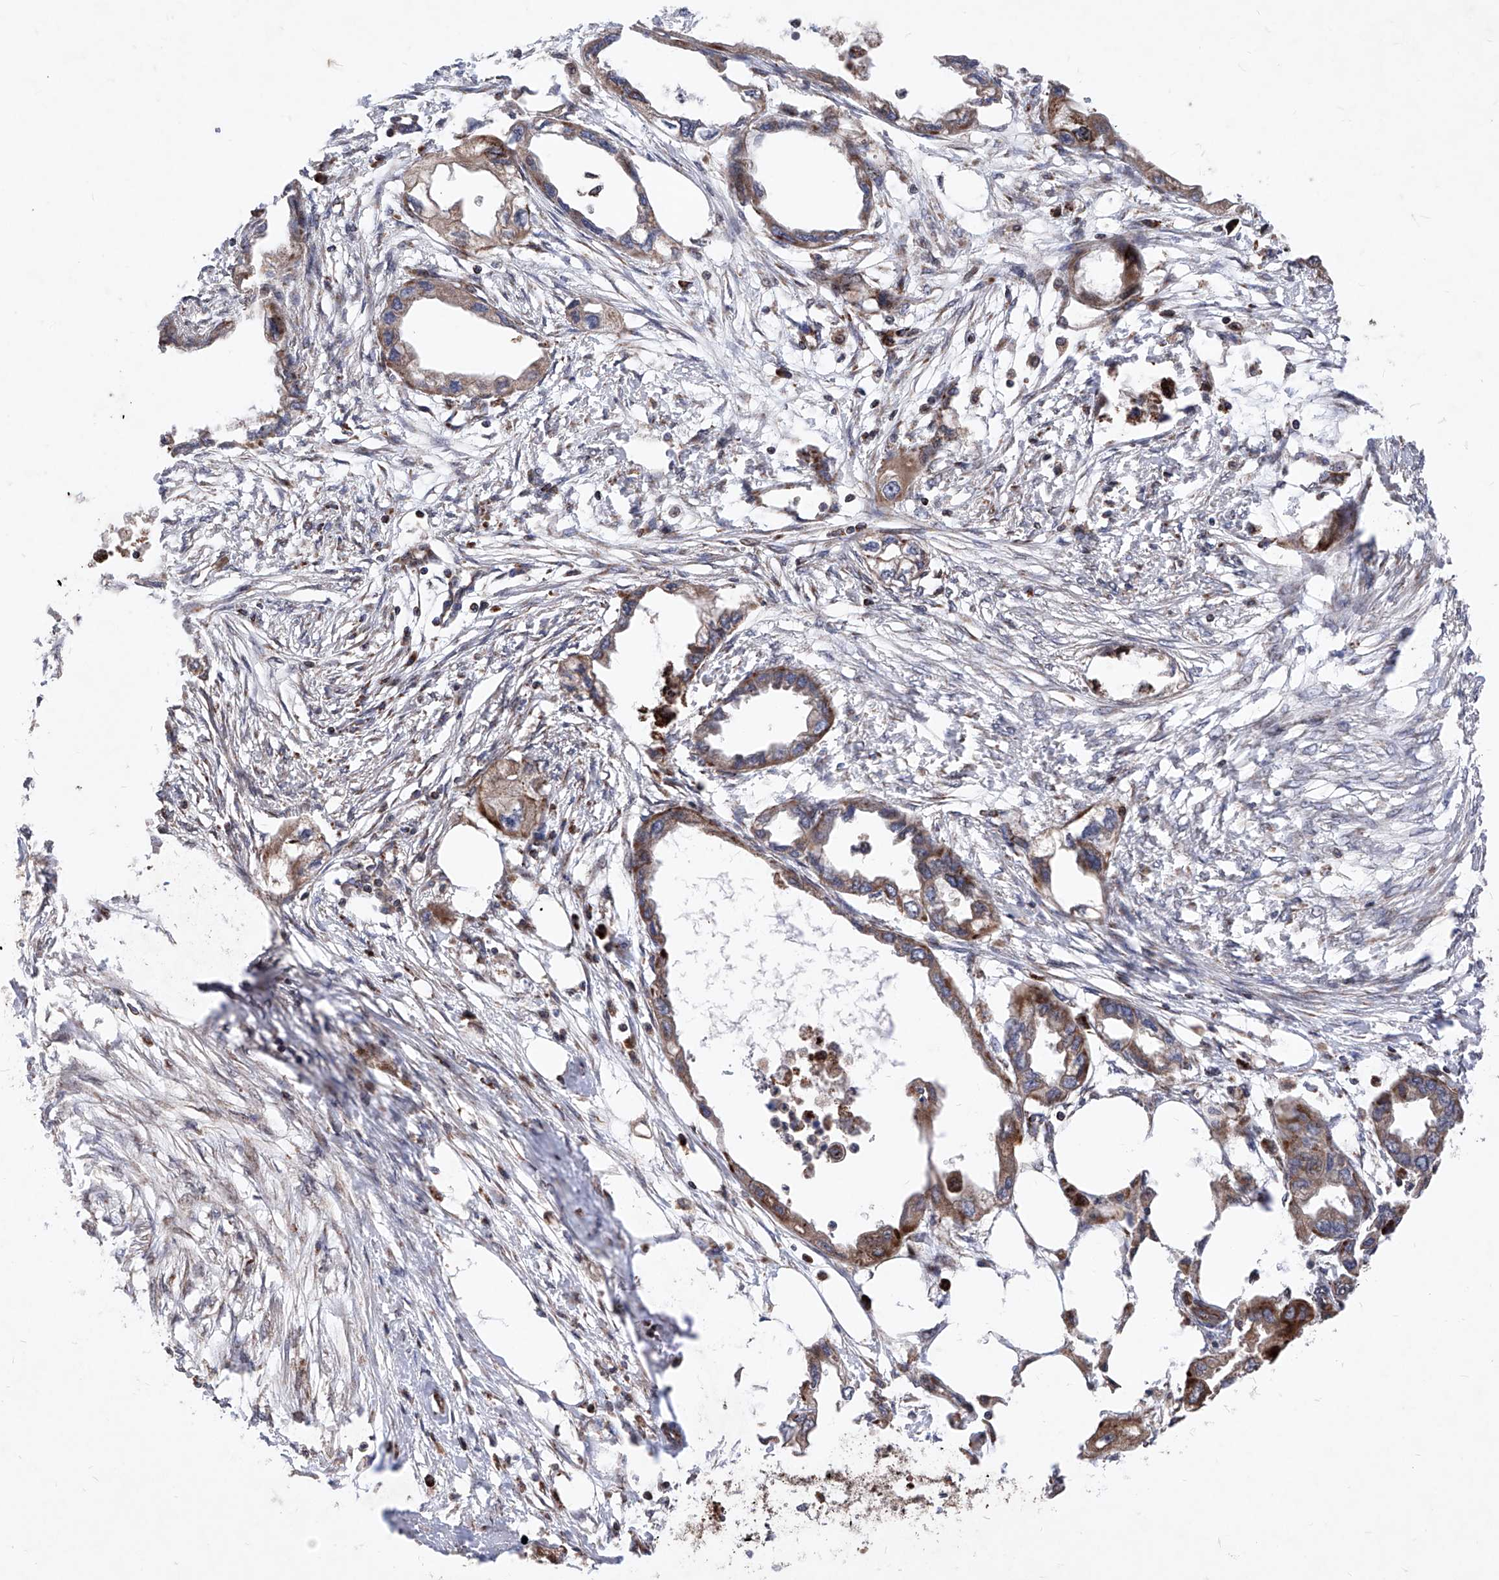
{"staining": {"intensity": "moderate", "quantity": ">75%", "location": "cytoplasmic/membranous"}, "tissue": "endometrial cancer", "cell_type": "Tumor cells", "image_type": "cancer", "snomed": [{"axis": "morphology", "description": "Adenocarcinoma, NOS"}, {"axis": "morphology", "description": "Adenocarcinoma, metastatic, NOS"}, {"axis": "topography", "description": "Adipose tissue"}, {"axis": "topography", "description": "Endometrium"}], "caption": "This image displays immunohistochemistry (IHC) staining of human endometrial metastatic adenocarcinoma, with medium moderate cytoplasmic/membranous staining in approximately >75% of tumor cells.", "gene": "SEMA6A", "patient": {"sex": "female", "age": 67}}